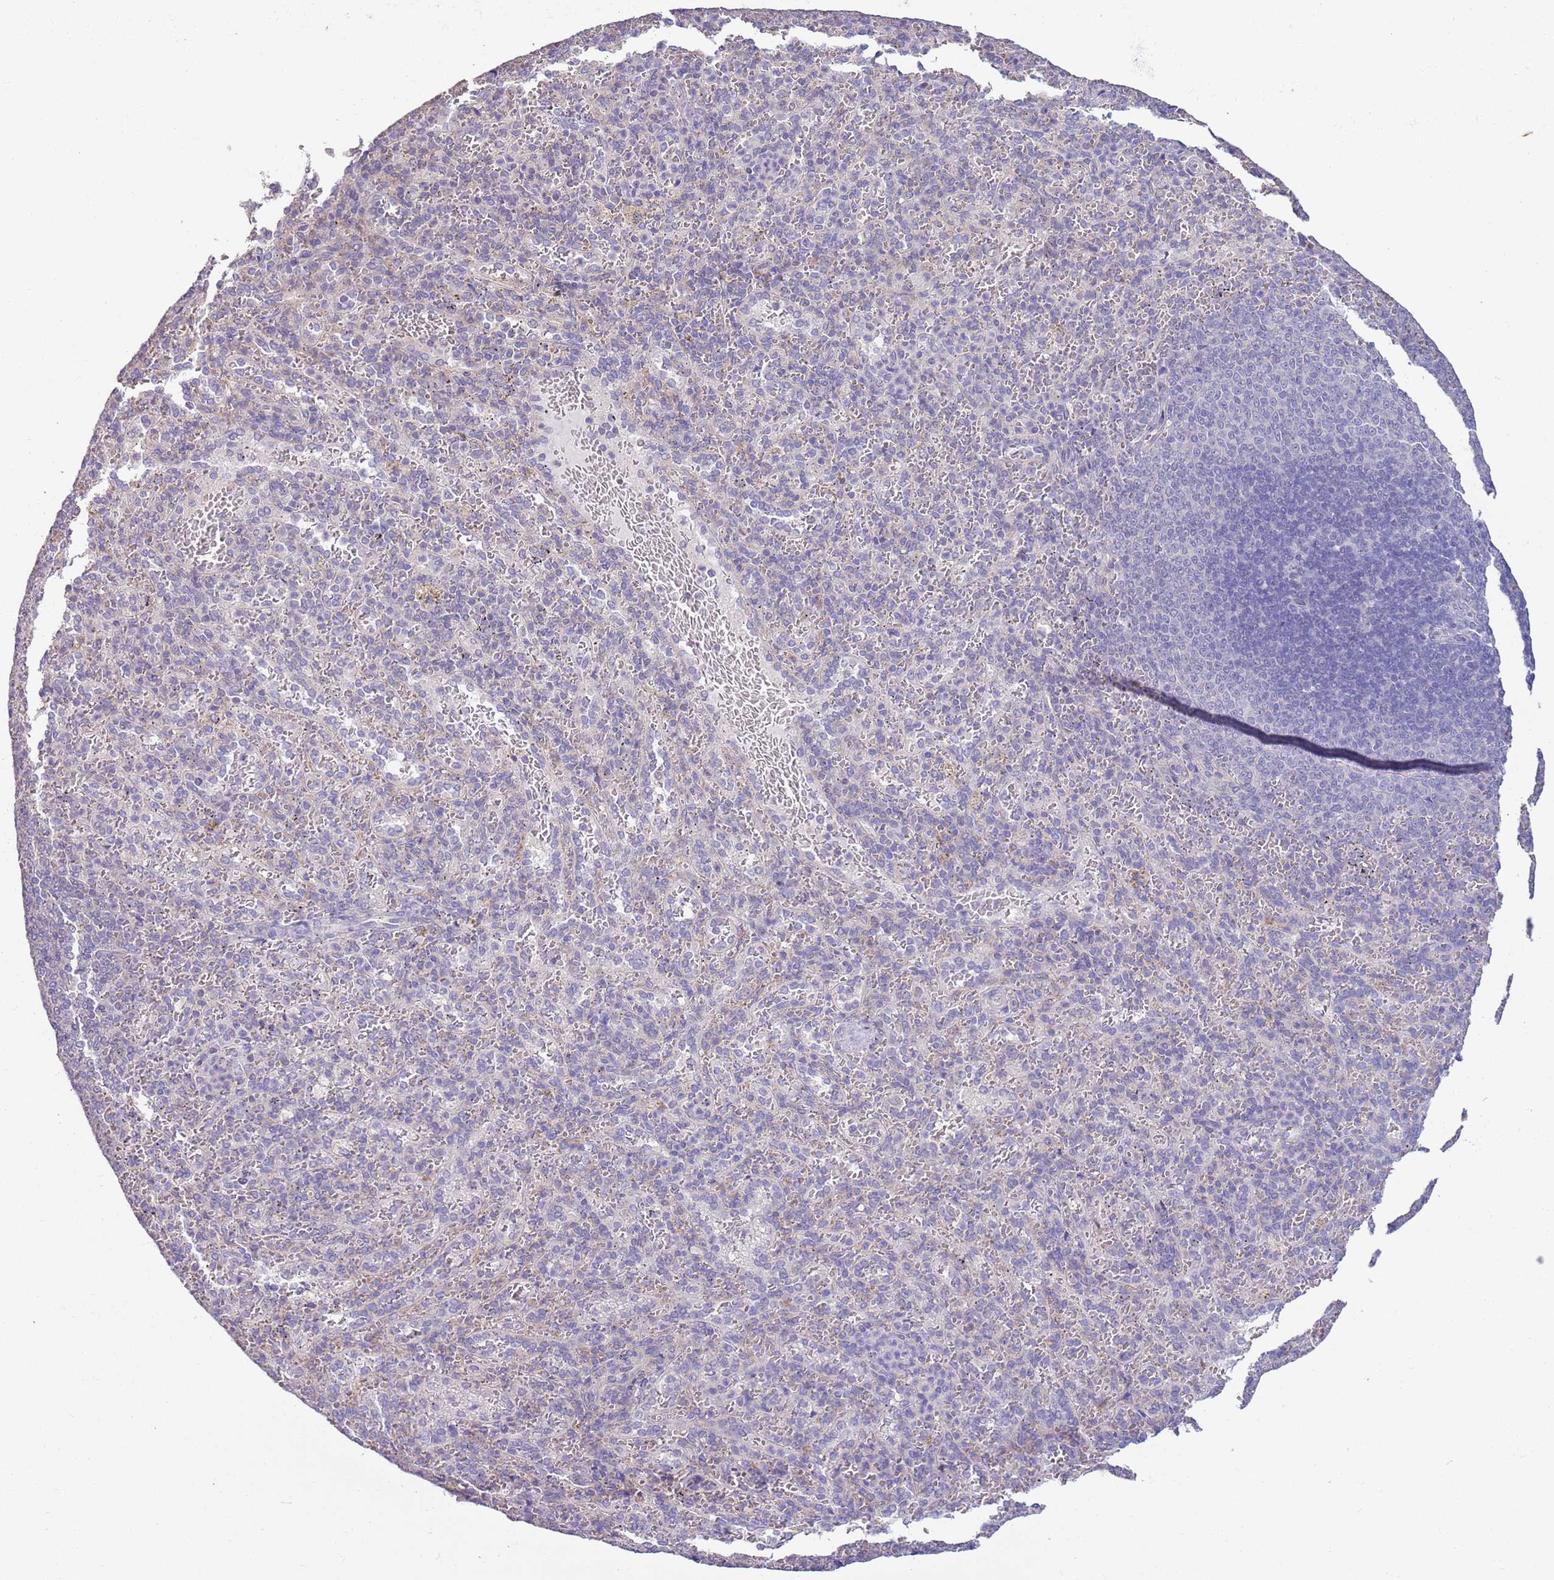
{"staining": {"intensity": "negative", "quantity": "none", "location": "none"}, "tissue": "spleen", "cell_type": "Cells in red pulp", "image_type": "normal", "snomed": [{"axis": "morphology", "description": "Normal tissue, NOS"}, {"axis": "topography", "description": "Spleen"}], "caption": "Immunohistochemical staining of normal human spleen reveals no significant staining in cells in red pulp. The staining is performed using DAB brown chromogen with nuclei counter-stained in using hematoxylin.", "gene": "CAPN9", "patient": {"sex": "female", "age": 21}}